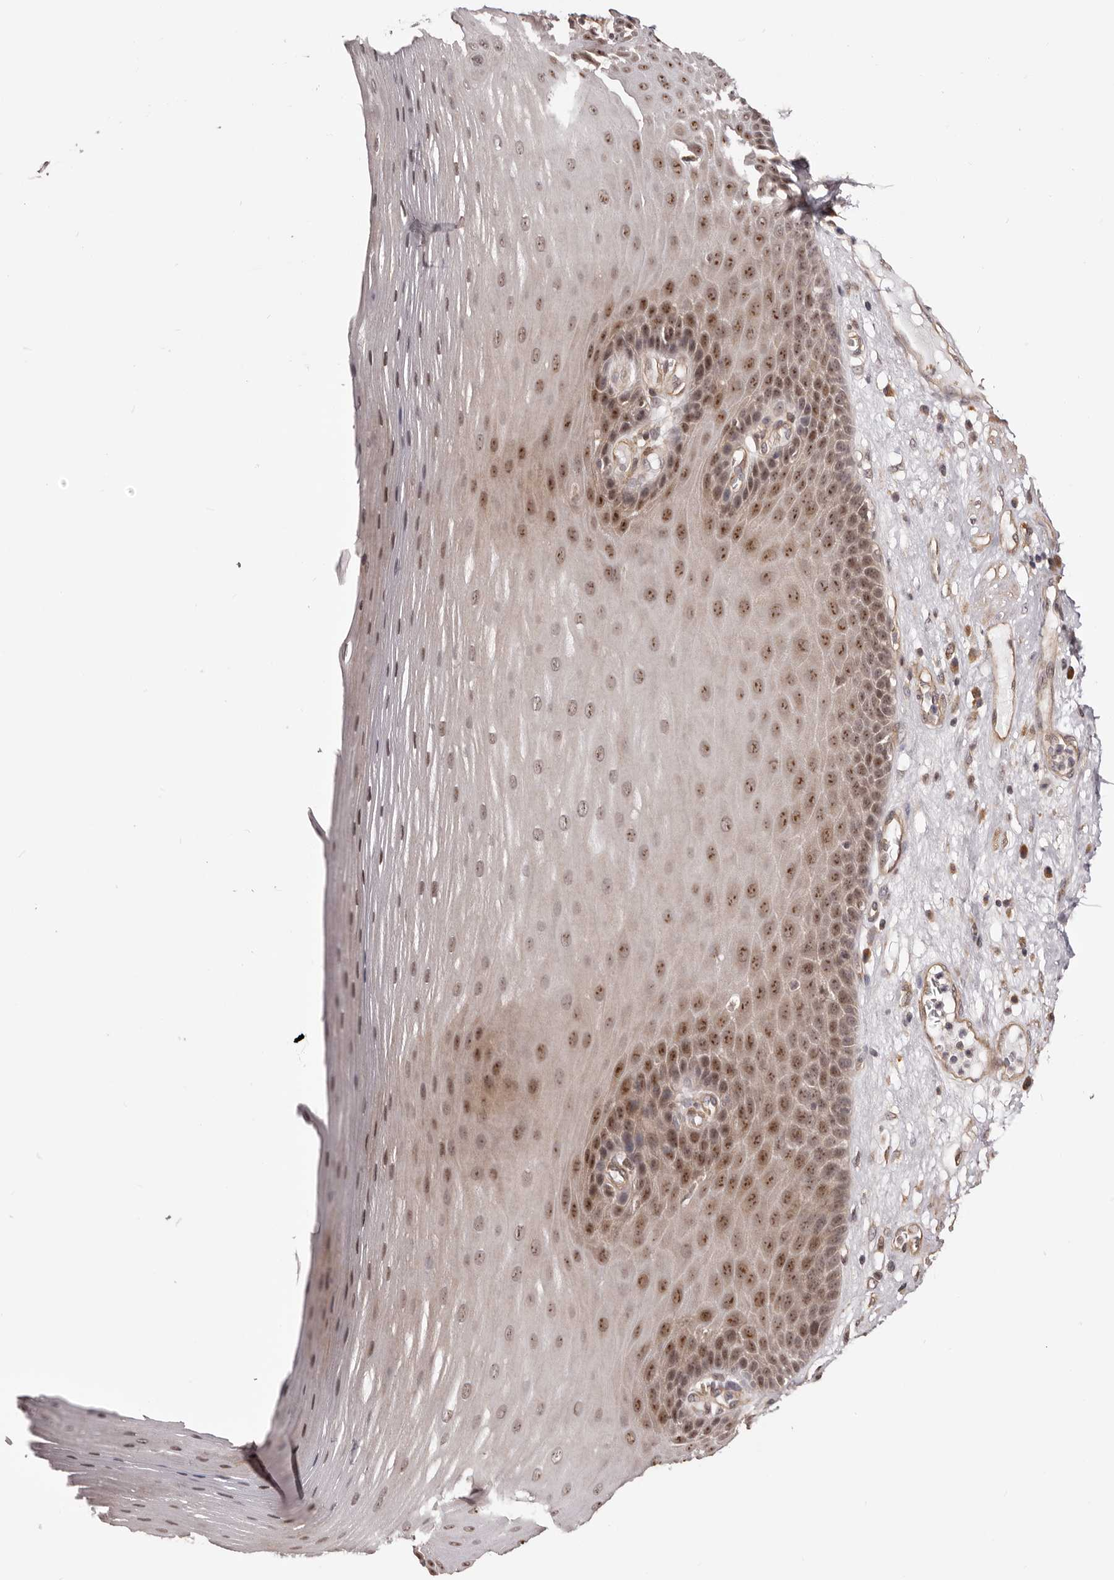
{"staining": {"intensity": "moderate", "quantity": "25%-75%", "location": "cytoplasmic/membranous,nuclear"}, "tissue": "esophagus", "cell_type": "Squamous epithelial cells", "image_type": "normal", "snomed": [{"axis": "morphology", "description": "Normal tissue, NOS"}, {"axis": "topography", "description": "Esophagus"}], "caption": "A medium amount of moderate cytoplasmic/membranous,nuclear positivity is seen in about 25%-75% of squamous epithelial cells in unremarkable esophagus. The staining was performed using DAB (3,3'-diaminobenzidine), with brown indicating positive protein expression. Nuclei are stained blue with hematoxylin.", "gene": "NOL12", "patient": {"sex": "male", "age": 62}}